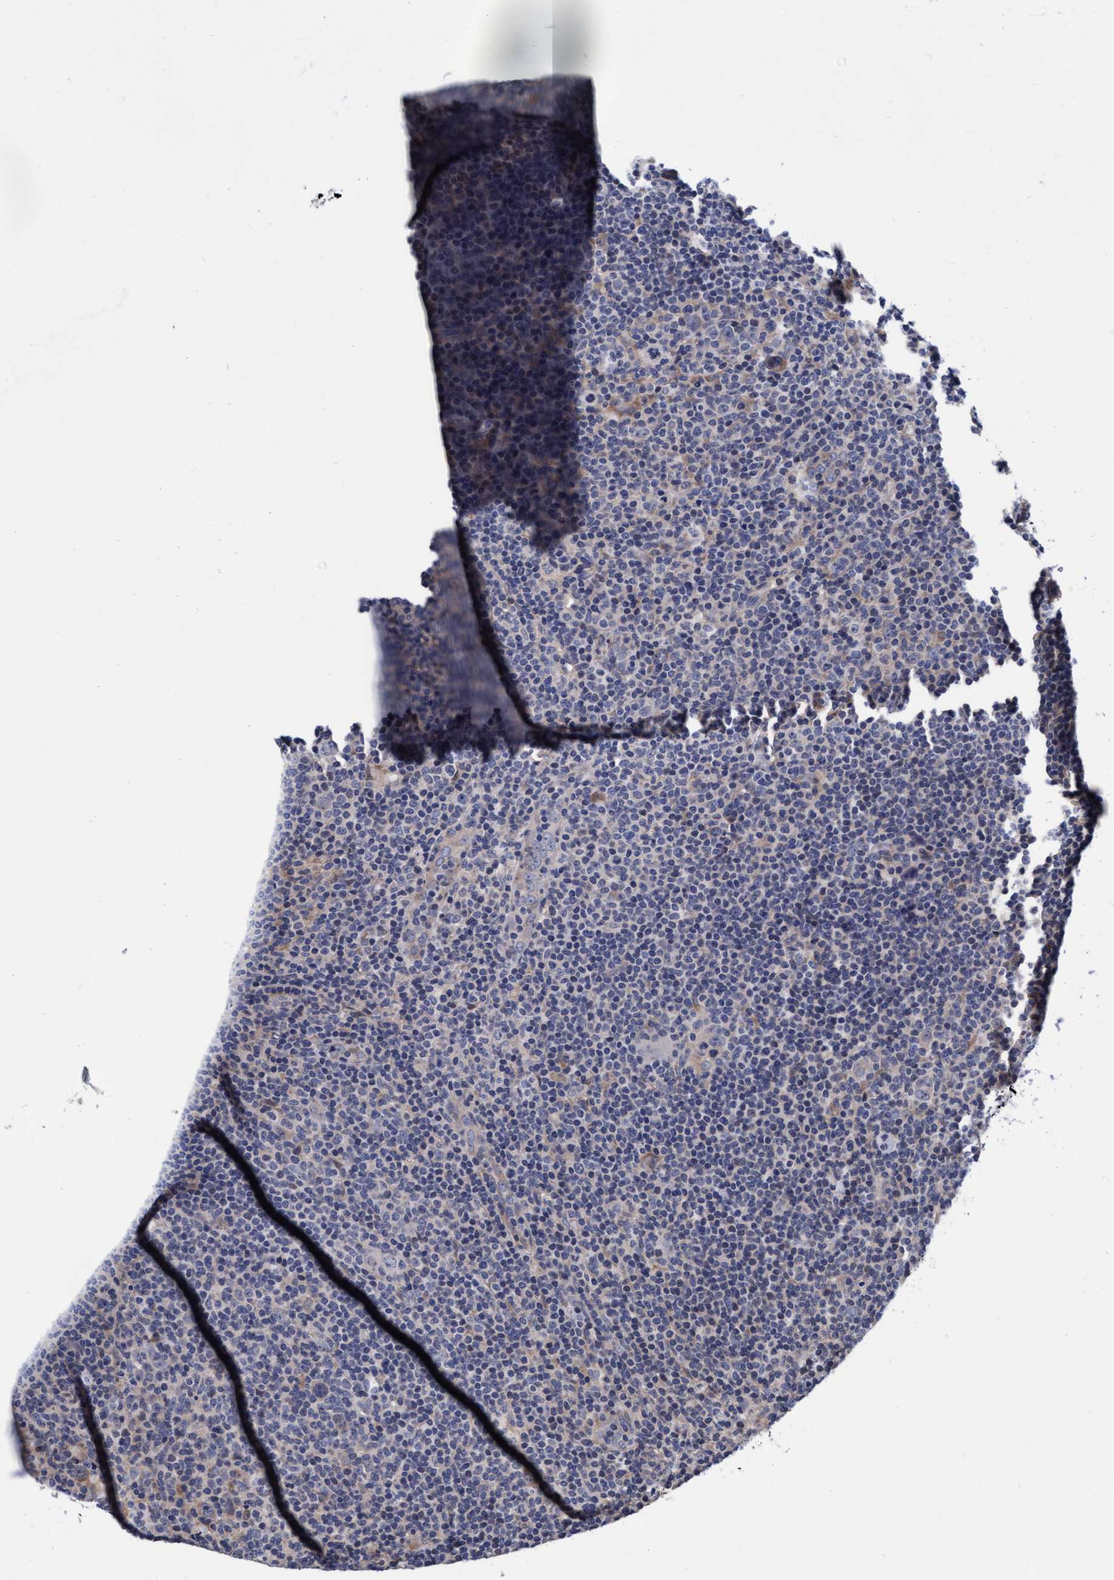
{"staining": {"intensity": "negative", "quantity": "none", "location": "none"}, "tissue": "lymphoma", "cell_type": "Tumor cells", "image_type": "cancer", "snomed": [{"axis": "morphology", "description": "Hodgkin's disease, NOS"}, {"axis": "topography", "description": "Lymph node"}], "caption": "Photomicrograph shows no protein positivity in tumor cells of lymphoma tissue.", "gene": "EFCAB13", "patient": {"sex": "female", "age": 57}}